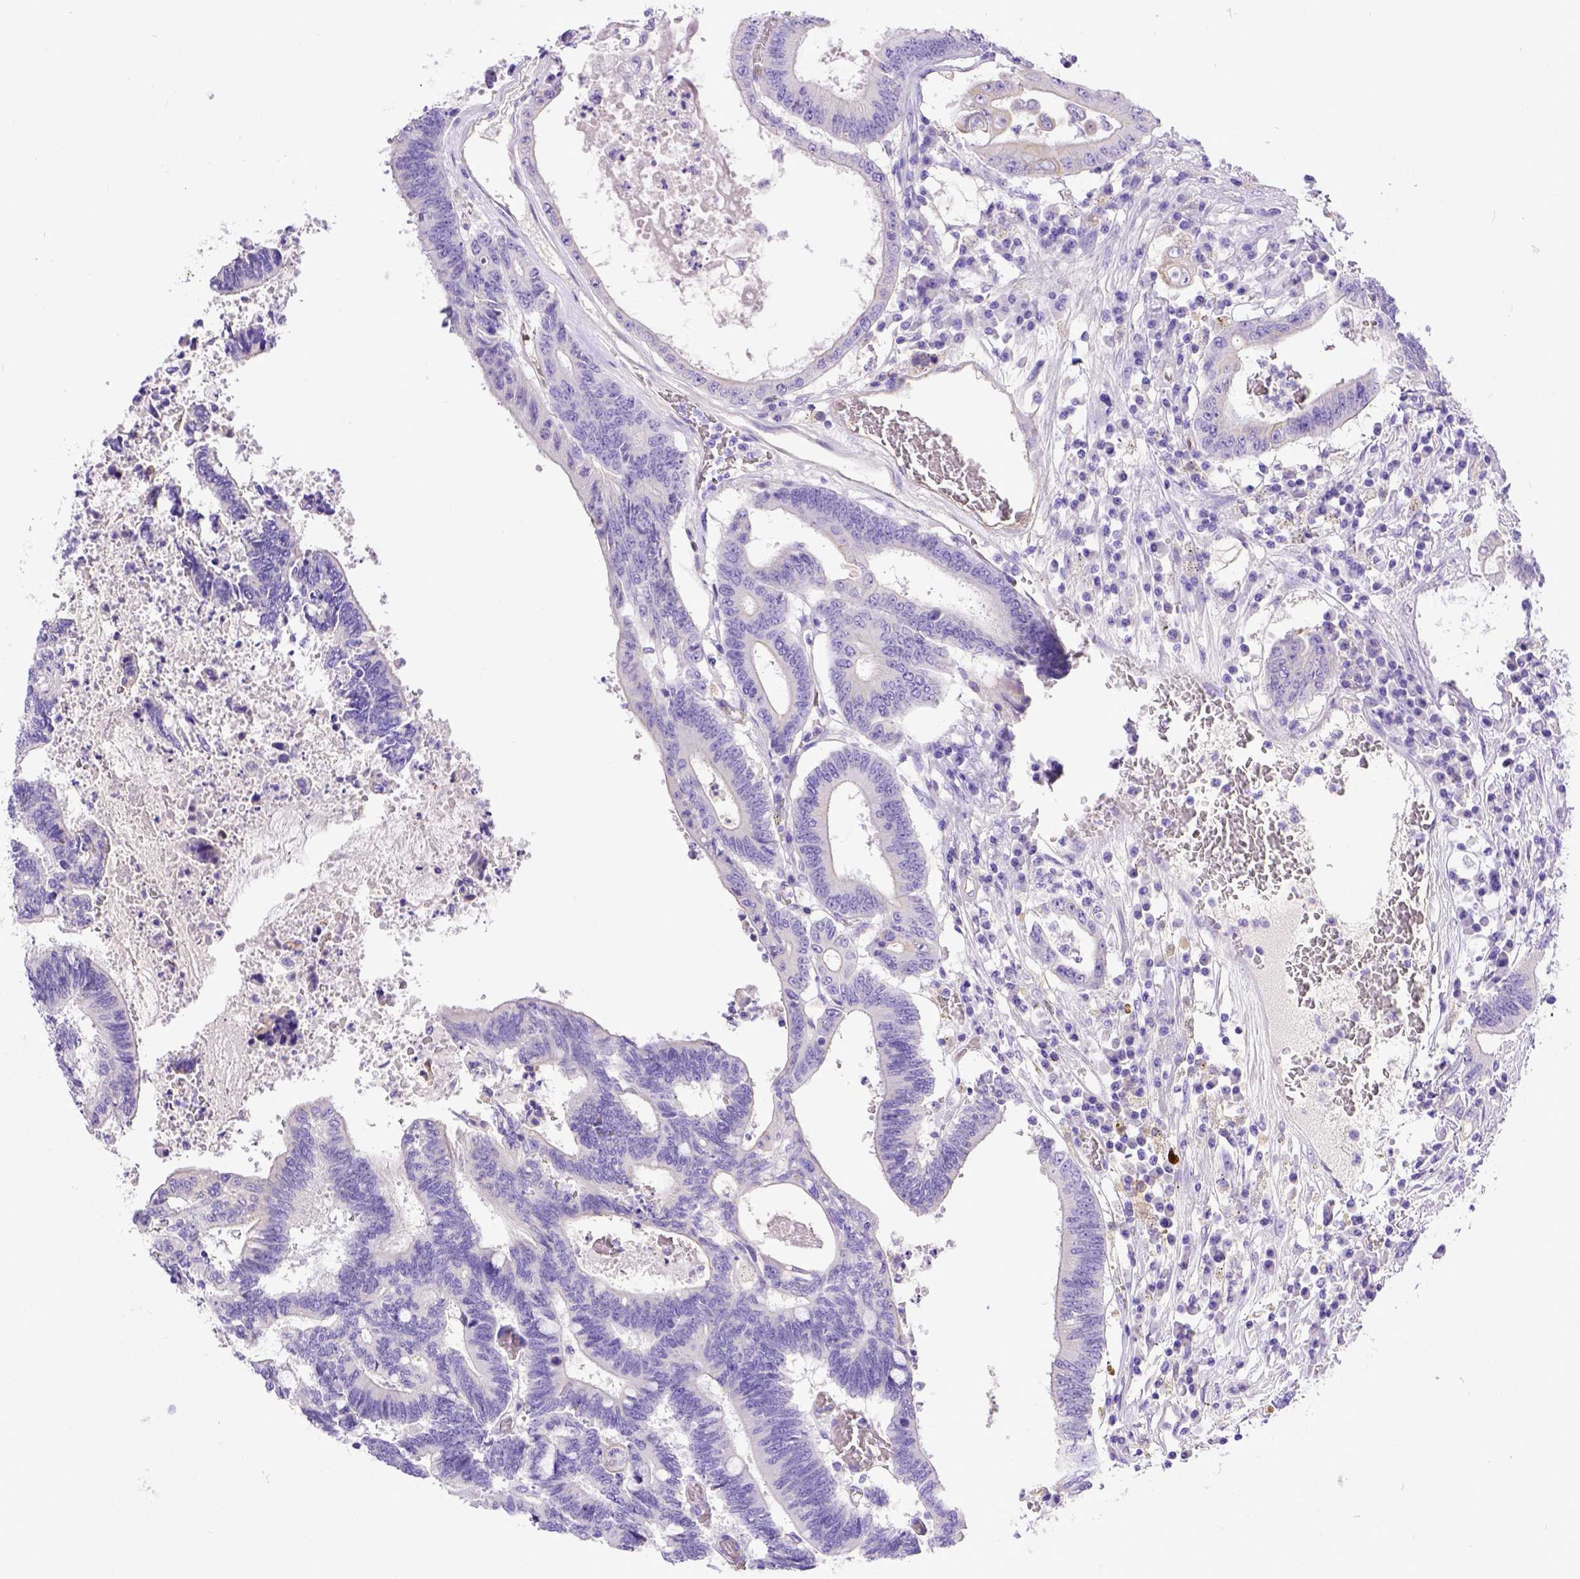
{"staining": {"intensity": "negative", "quantity": "none", "location": "none"}, "tissue": "colorectal cancer", "cell_type": "Tumor cells", "image_type": "cancer", "snomed": [{"axis": "morphology", "description": "Adenocarcinoma, NOS"}, {"axis": "topography", "description": "Rectum"}], "caption": "A histopathology image of colorectal cancer (adenocarcinoma) stained for a protein demonstrates no brown staining in tumor cells.", "gene": "LRRC18", "patient": {"sex": "male", "age": 54}}